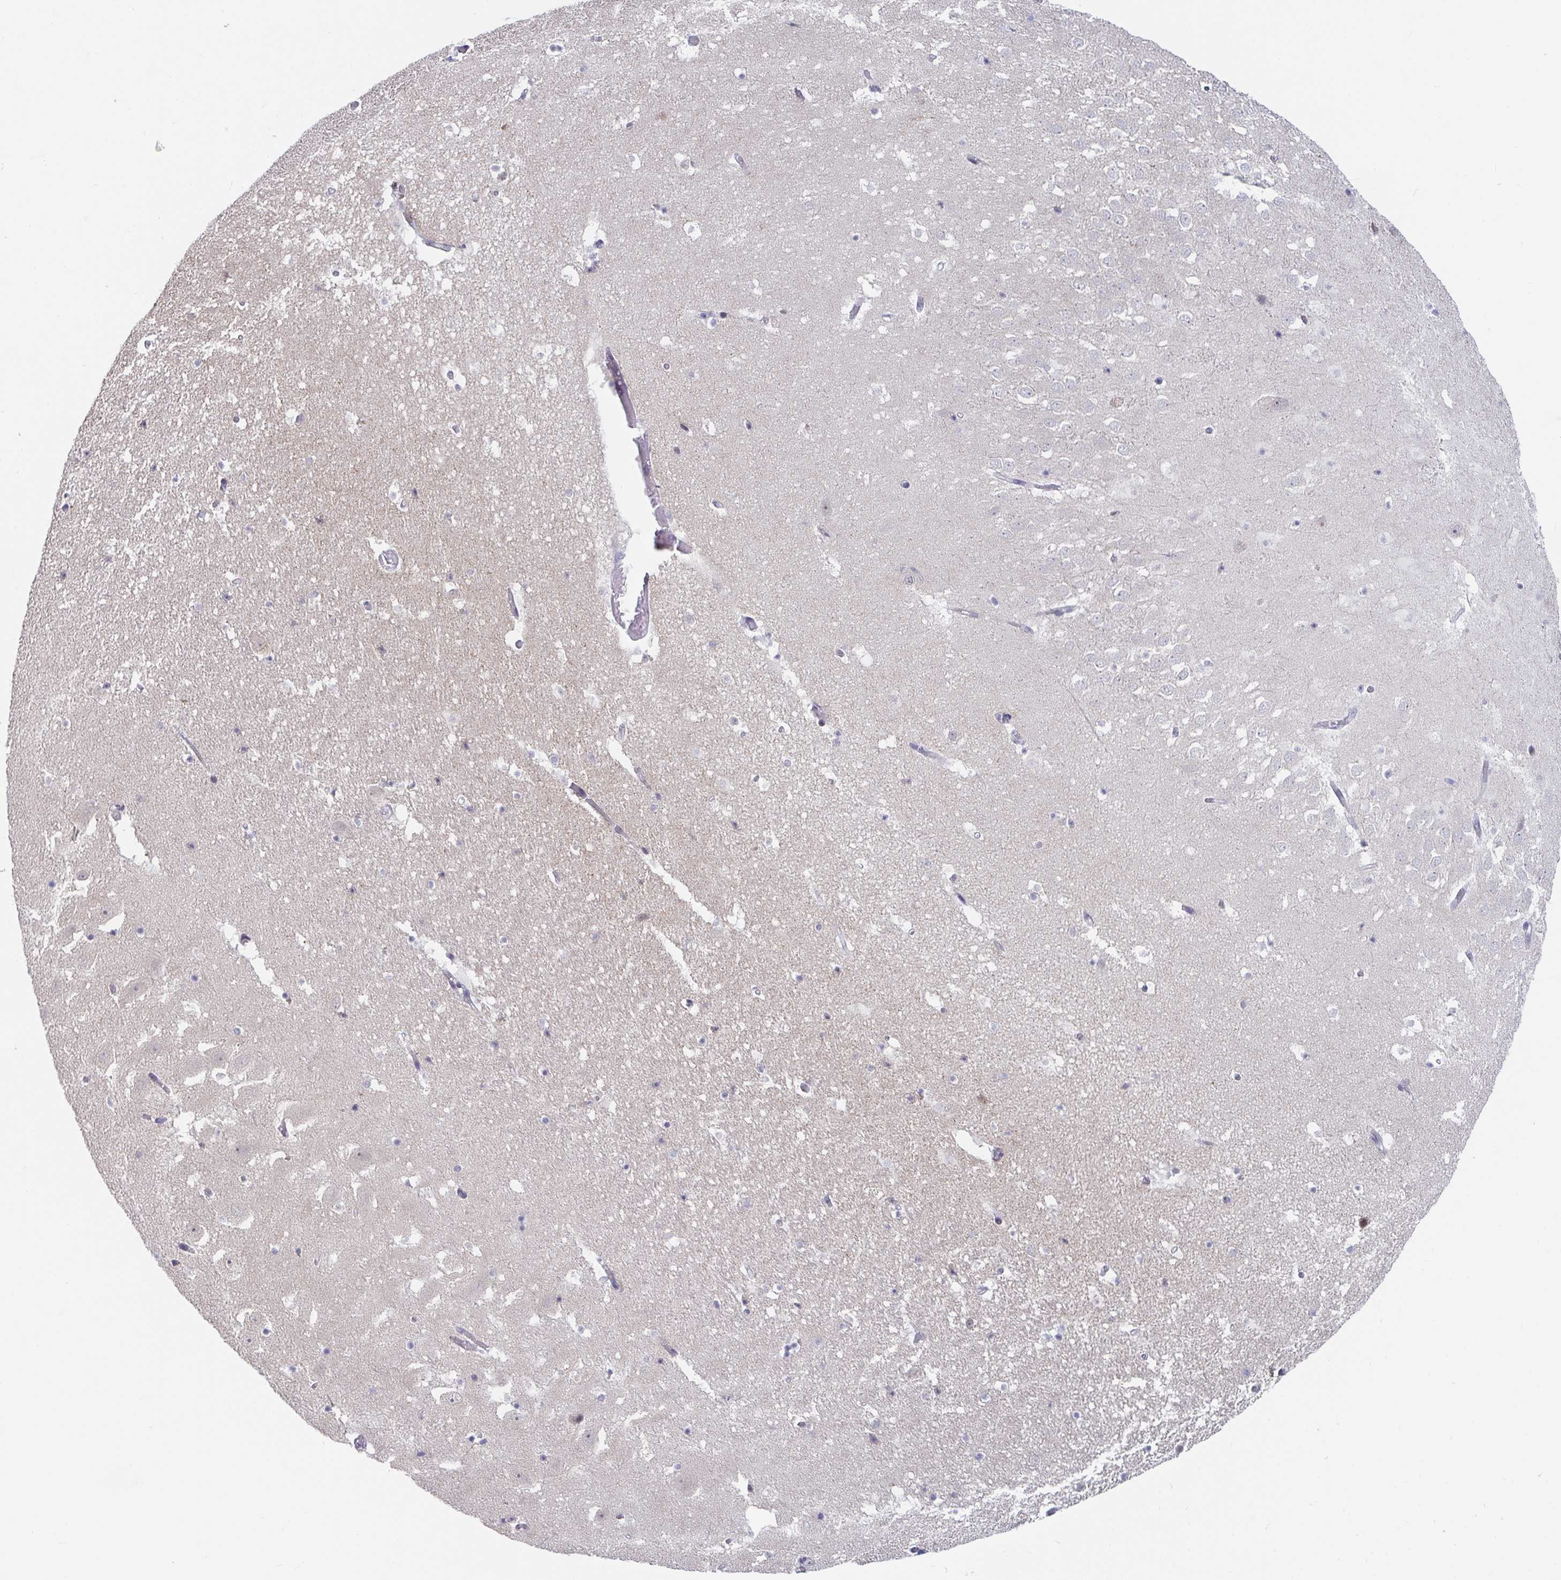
{"staining": {"intensity": "negative", "quantity": "none", "location": "none"}, "tissue": "hippocampus", "cell_type": "Glial cells", "image_type": "normal", "snomed": [{"axis": "morphology", "description": "Normal tissue, NOS"}, {"axis": "topography", "description": "Hippocampus"}], "caption": "Normal hippocampus was stained to show a protein in brown. There is no significant positivity in glial cells. Brightfield microscopy of immunohistochemistry stained with DAB (3,3'-diaminobenzidine) (brown) and hematoxylin (blue), captured at high magnification.", "gene": "FAM156A", "patient": {"sex": "female", "age": 42}}